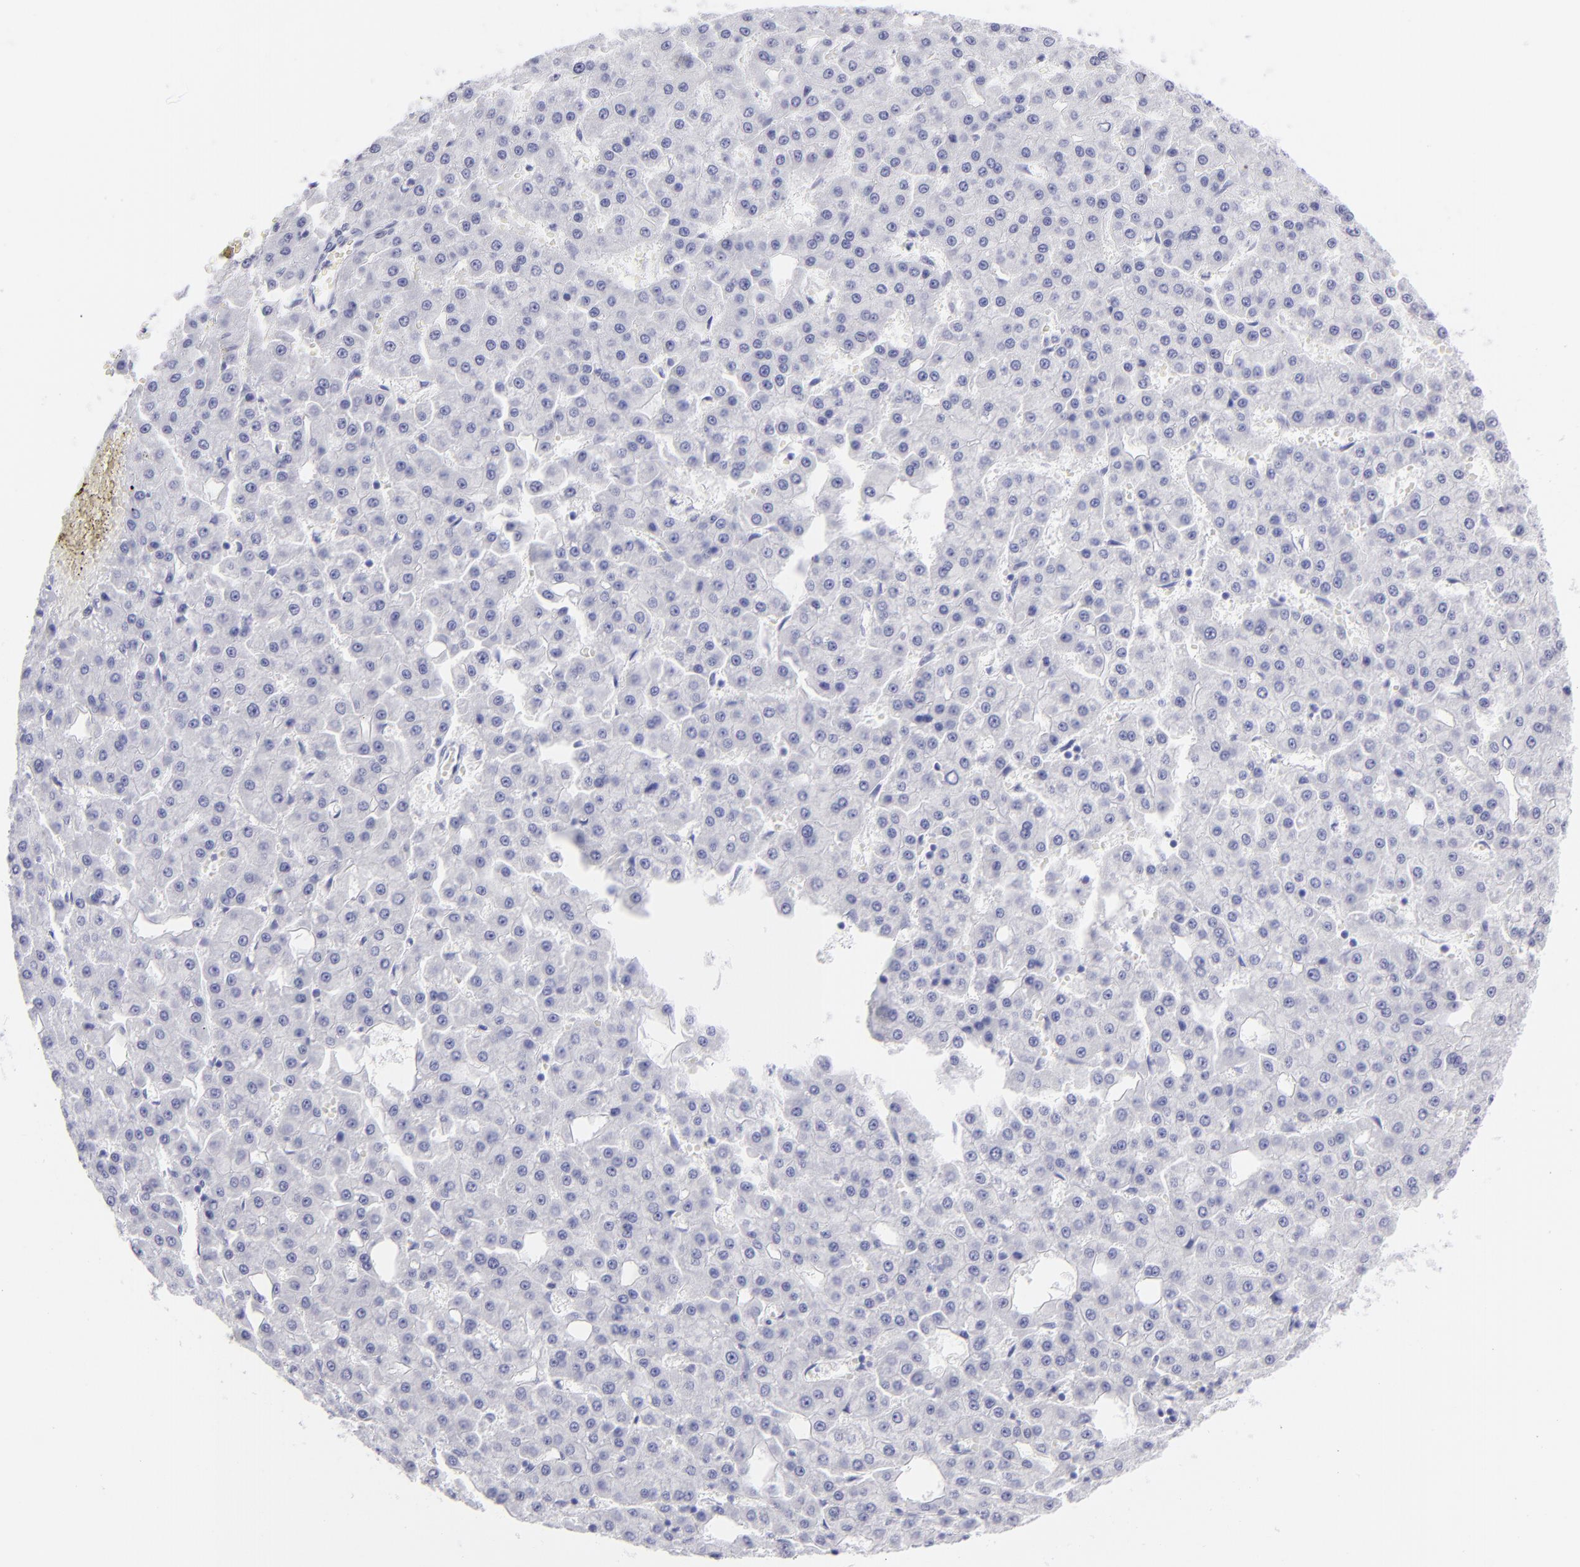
{"staining": {"intensity": "negative", "quantity": "none", "location": "none"}, "tissue": "liver cancer", "cell_type": "Tumor cells", "image_type": "cancer", "snomed": [{"axis": "morphology", "description": "Carcinoma, Hepatocellular, NOS"}, {"axis": "topography", "description": "Liver"}], "caption": "Tumor cells show no significant staining in liver cancer.", "gene": "SLC1A2", "patient": {"sex": "male", "age": 47}}